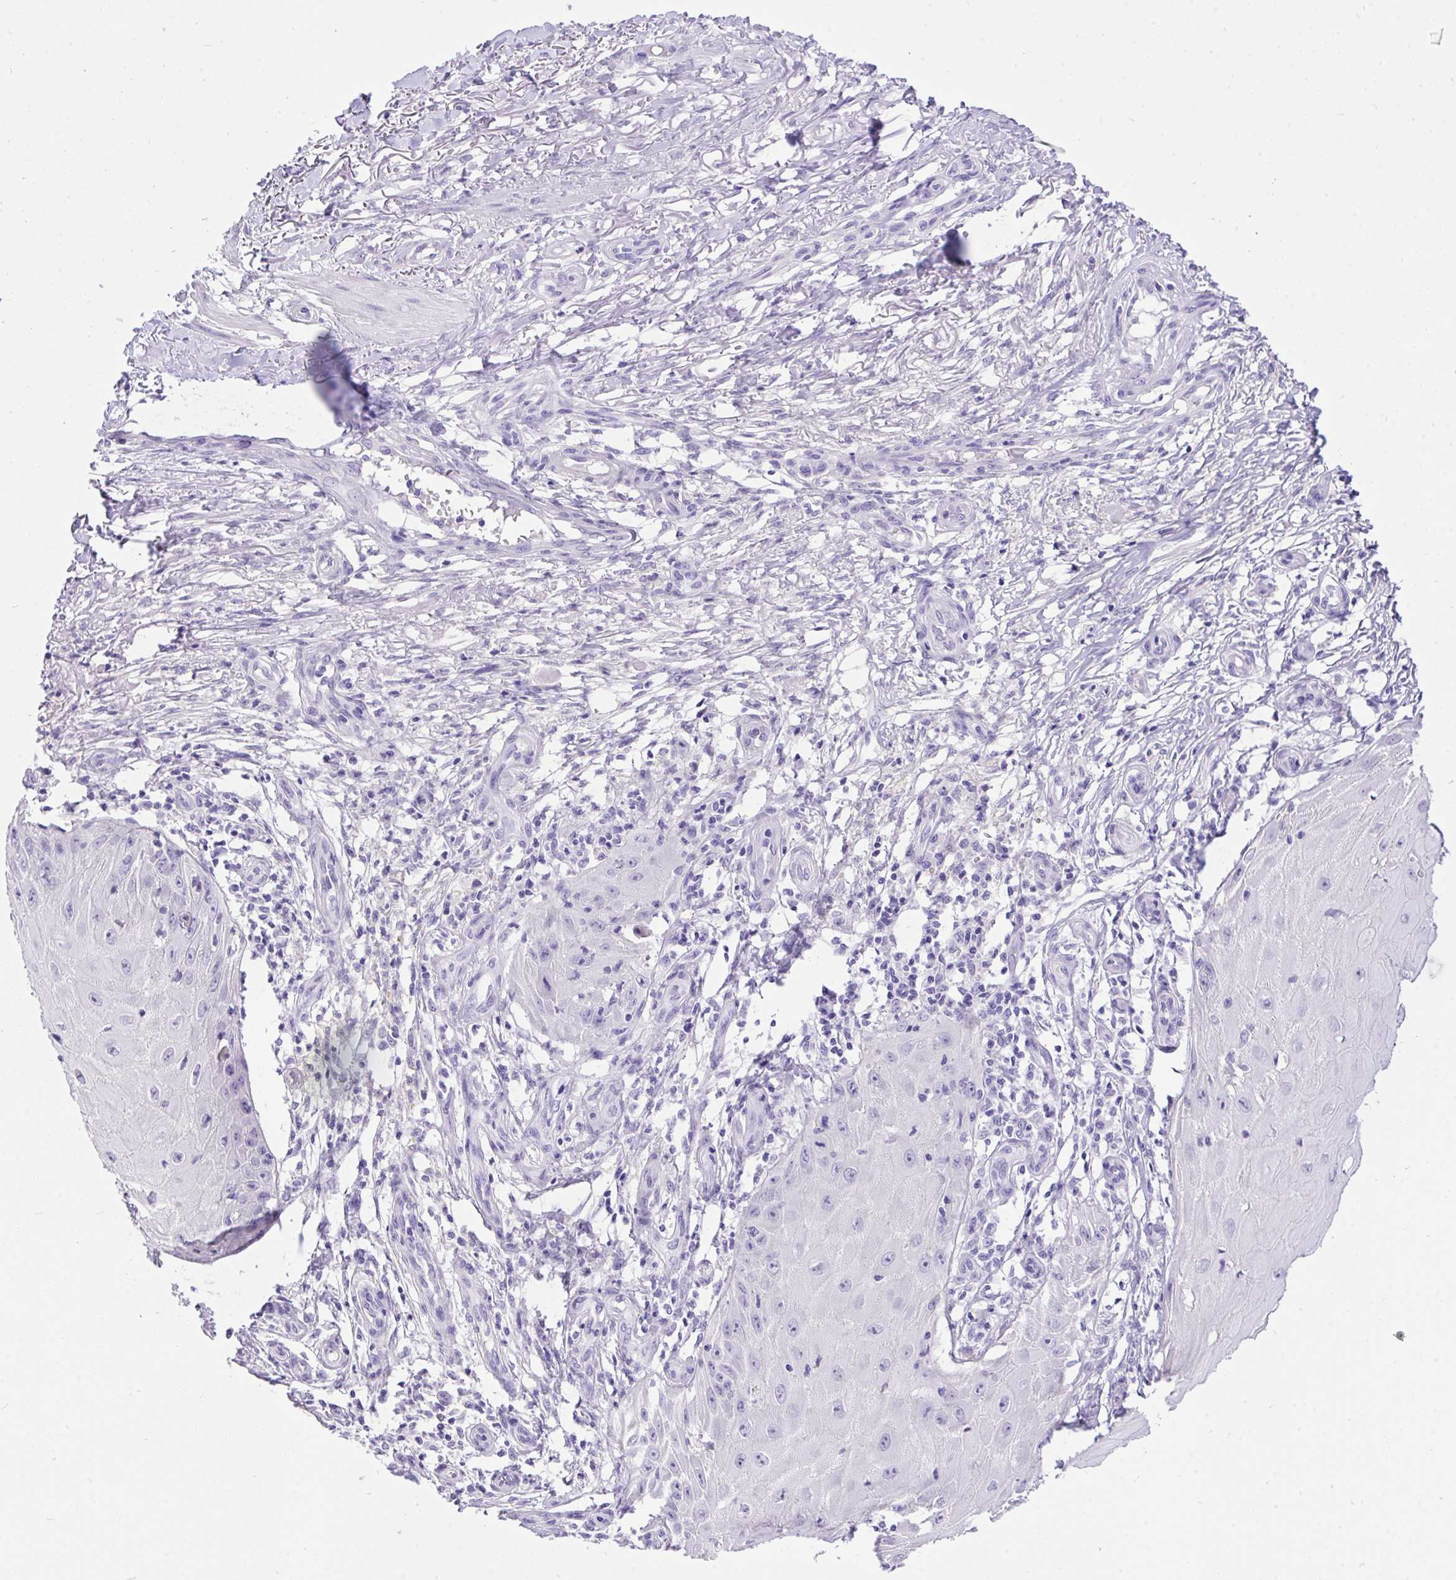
{"staining": {"intensity": "negative", "quantity": "none", "location": "none"}, "tissue": "skin cancer", "cell_type": "Tumor cells", "image_type": "cancer", "snomed": [{"axis": "morphology", "description": "Squamous cell carcinoma, NOS"}, {"axis": "topography", "description": "Skin"}], "caption": "Skin squamous cell carcinoma was stained to show a protein in brown. There is no significant expression in tumor cells.", "gene": "TLN2", "patient": {"sex": "female", "age": 77}}